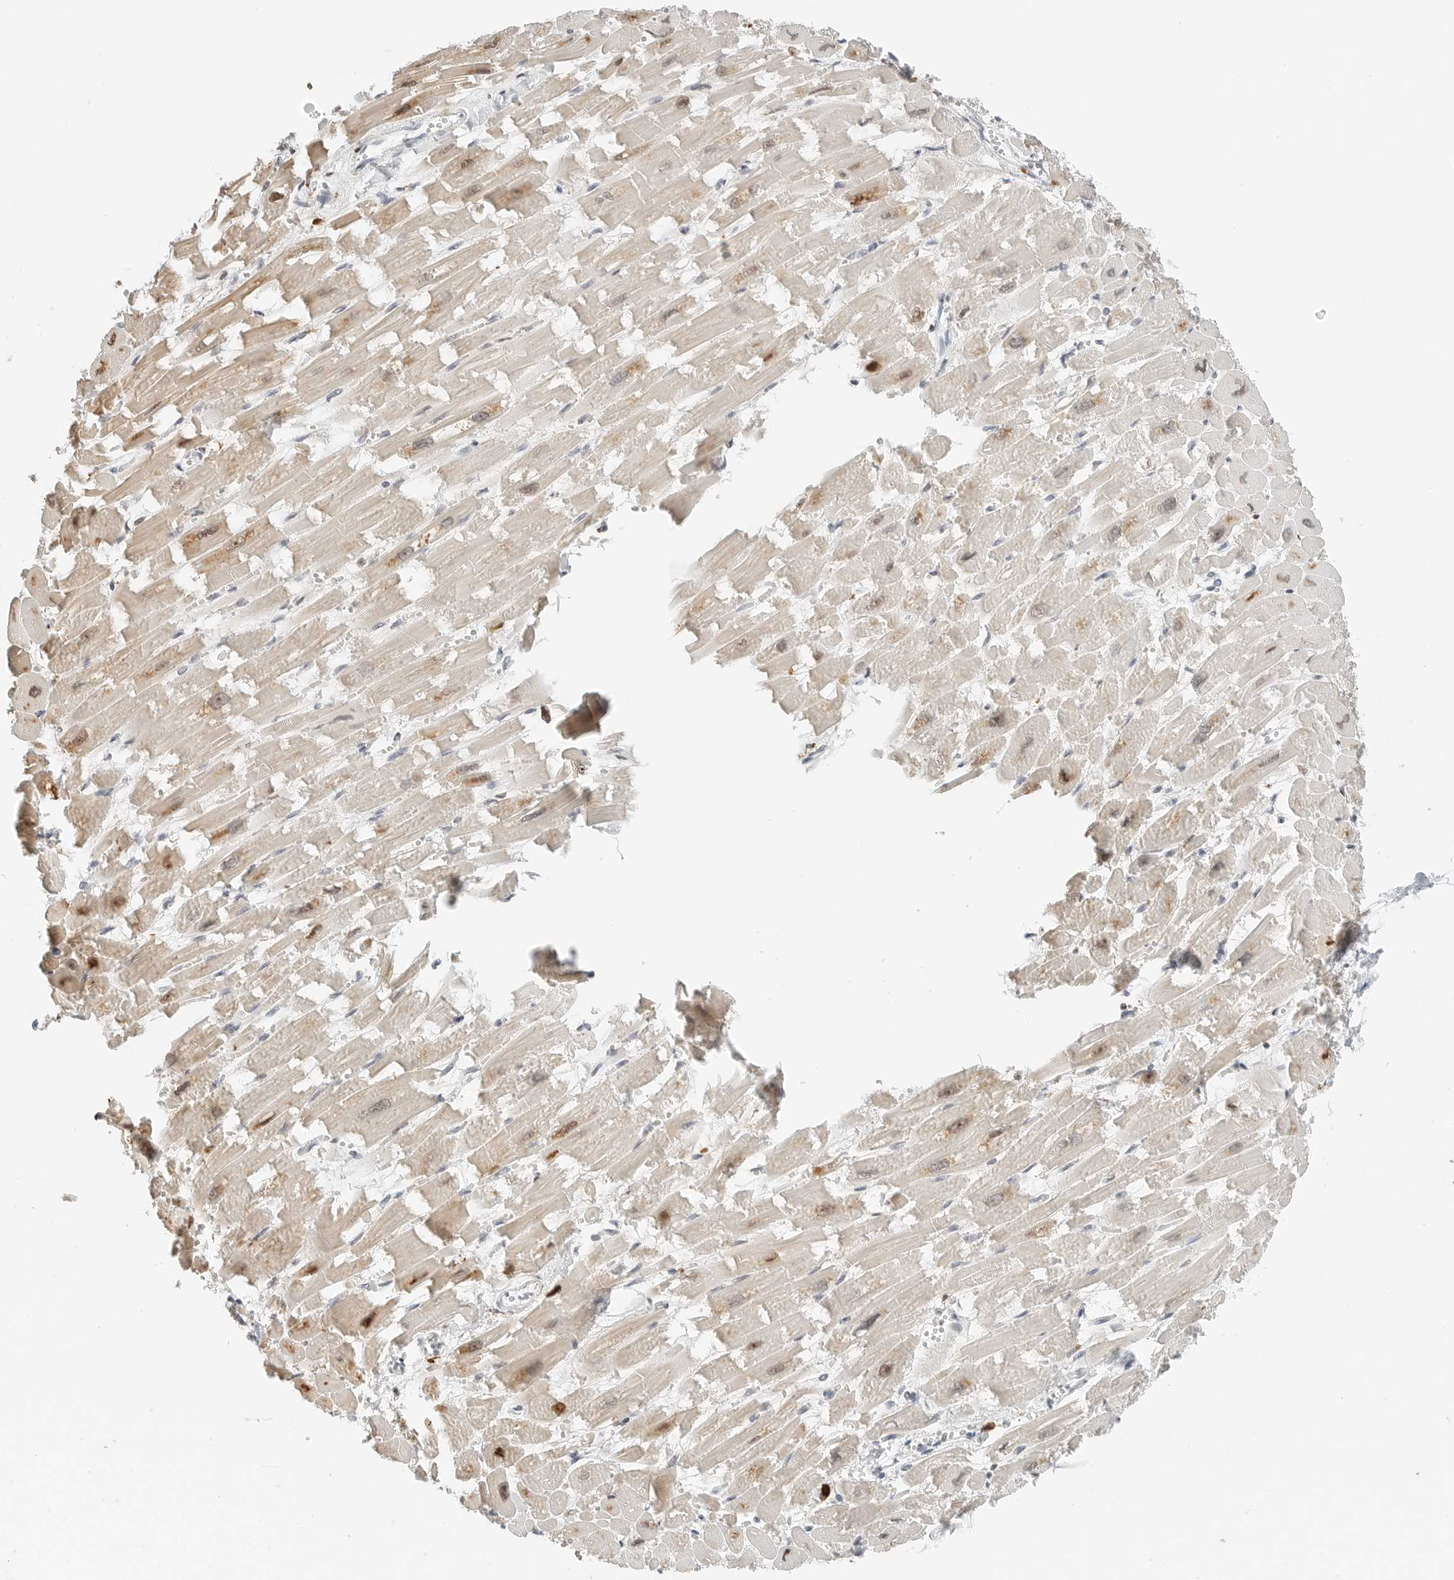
{"staining": {"intensity": "weak", "quantity": ">75%", "location": "cytoplasmic/membranous"}, "tissue": "heart muscle", "cell_type": "Cardiomyocytes", "image_type": "normal", "snomed": [{"axis": "morphology", "description": "Normal tissue, NOS"}, {"axis": "topography", "description": "Heart"}], "caption": "IHC image of benign heart muscle stained for a protein (brown), which displays low levels of weak cytoplasmic/membranous staining in about >75% of cardiomyocytes.", "gene": "P4HA2", "patient": {"sex": "male", "age": 54}}